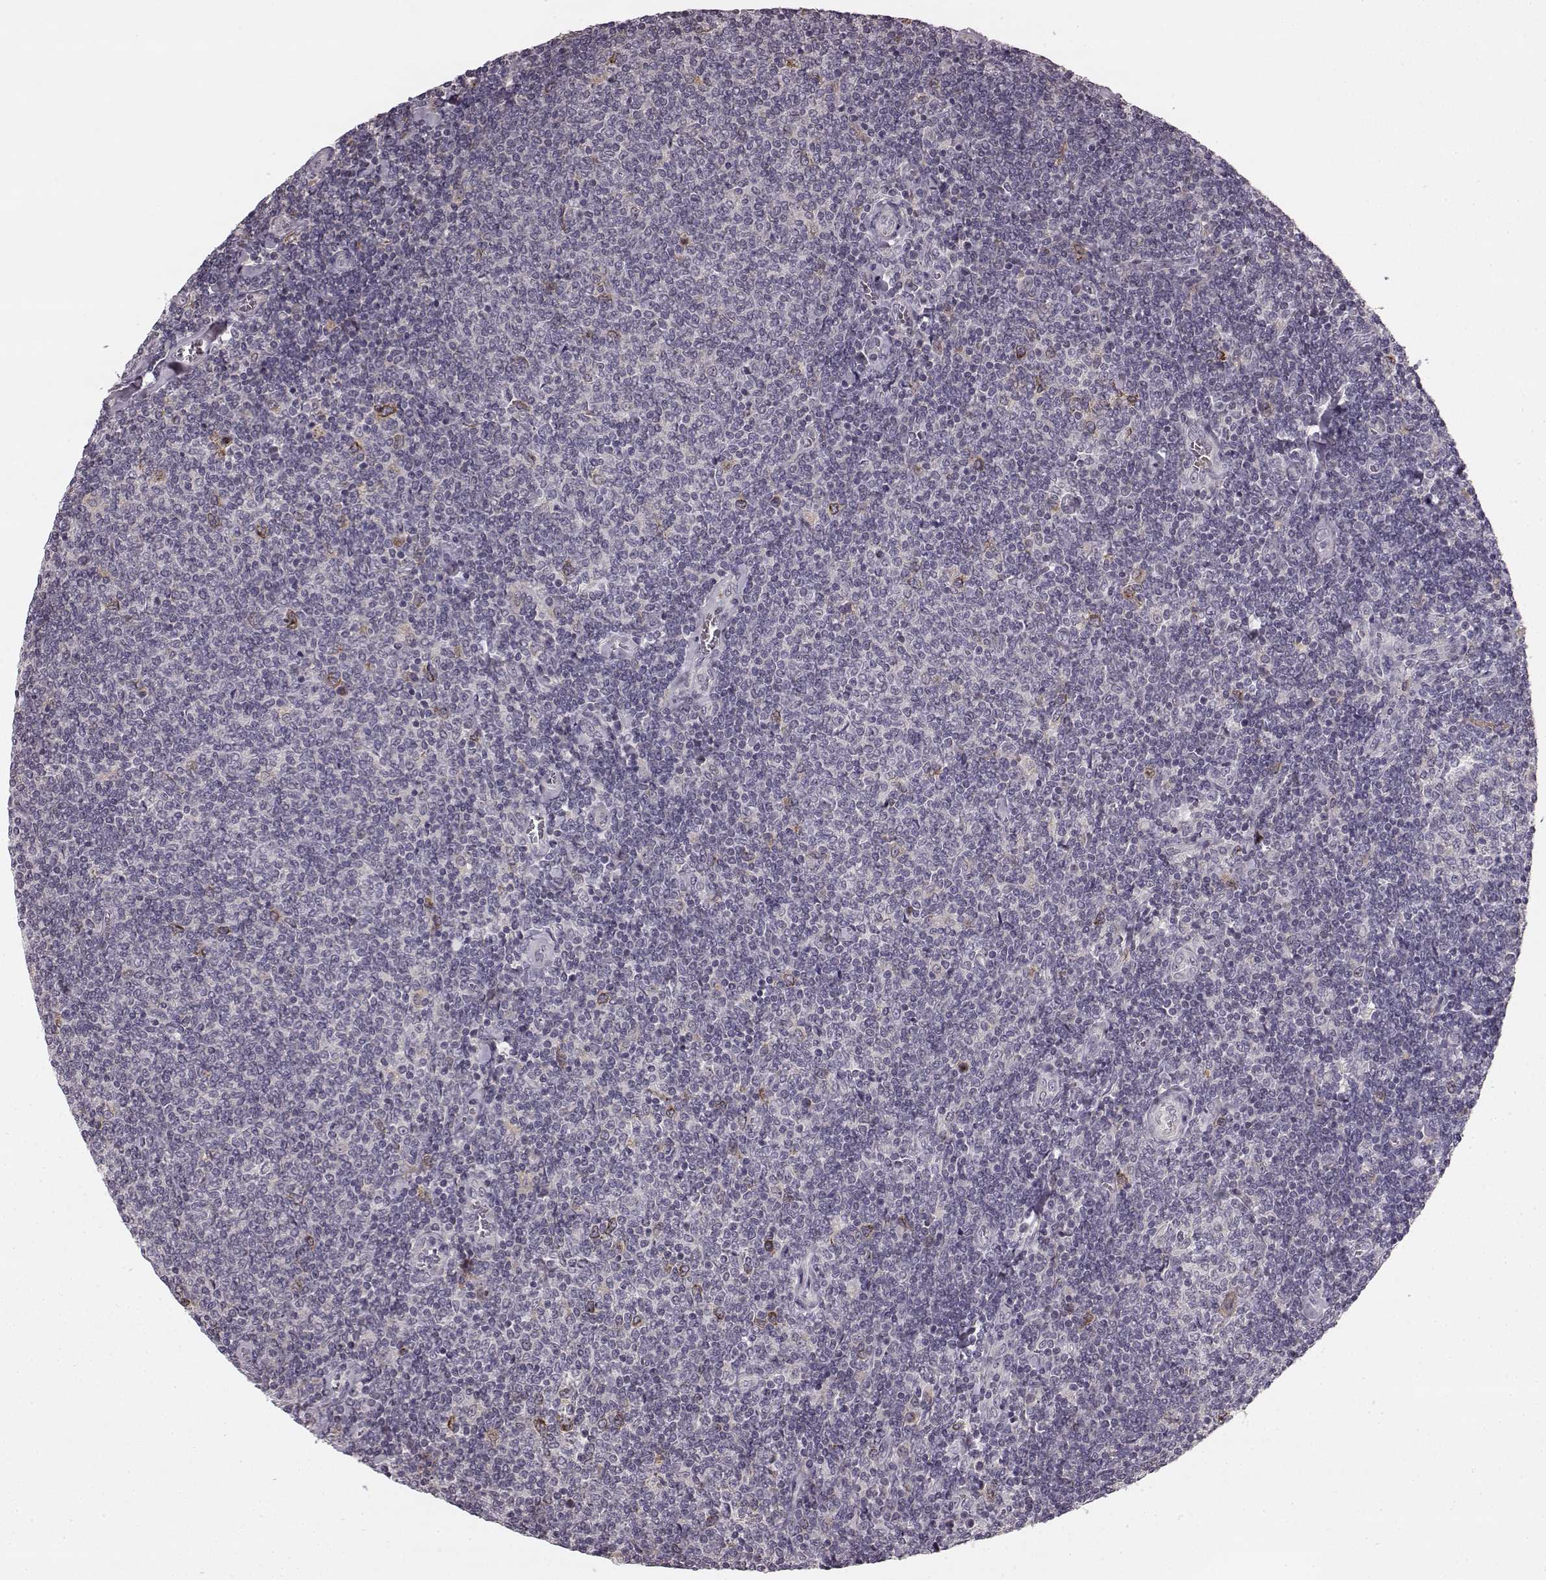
{"staining": {"intensity": "negative", "quantity": "none", "location": "none"}, "tissue": "lymphoma", "cell_type": "Tumor cells", "image_type": "cancer", "snomed": [{"axis": "morphology", "description": "Malignant lymphoma, non-Hodgkin's type, Low grade"}, {"axis": "topography", "description": "Lymph node"}], "caption": "Human malignant lymphoma, non-Hodgkin's type (low-grade) stained for a protein using immunohistochemistry exhibits no positivity in tumor cells.", "gene": "HMMR", "patient": {"sex": "male", "age": 52}}